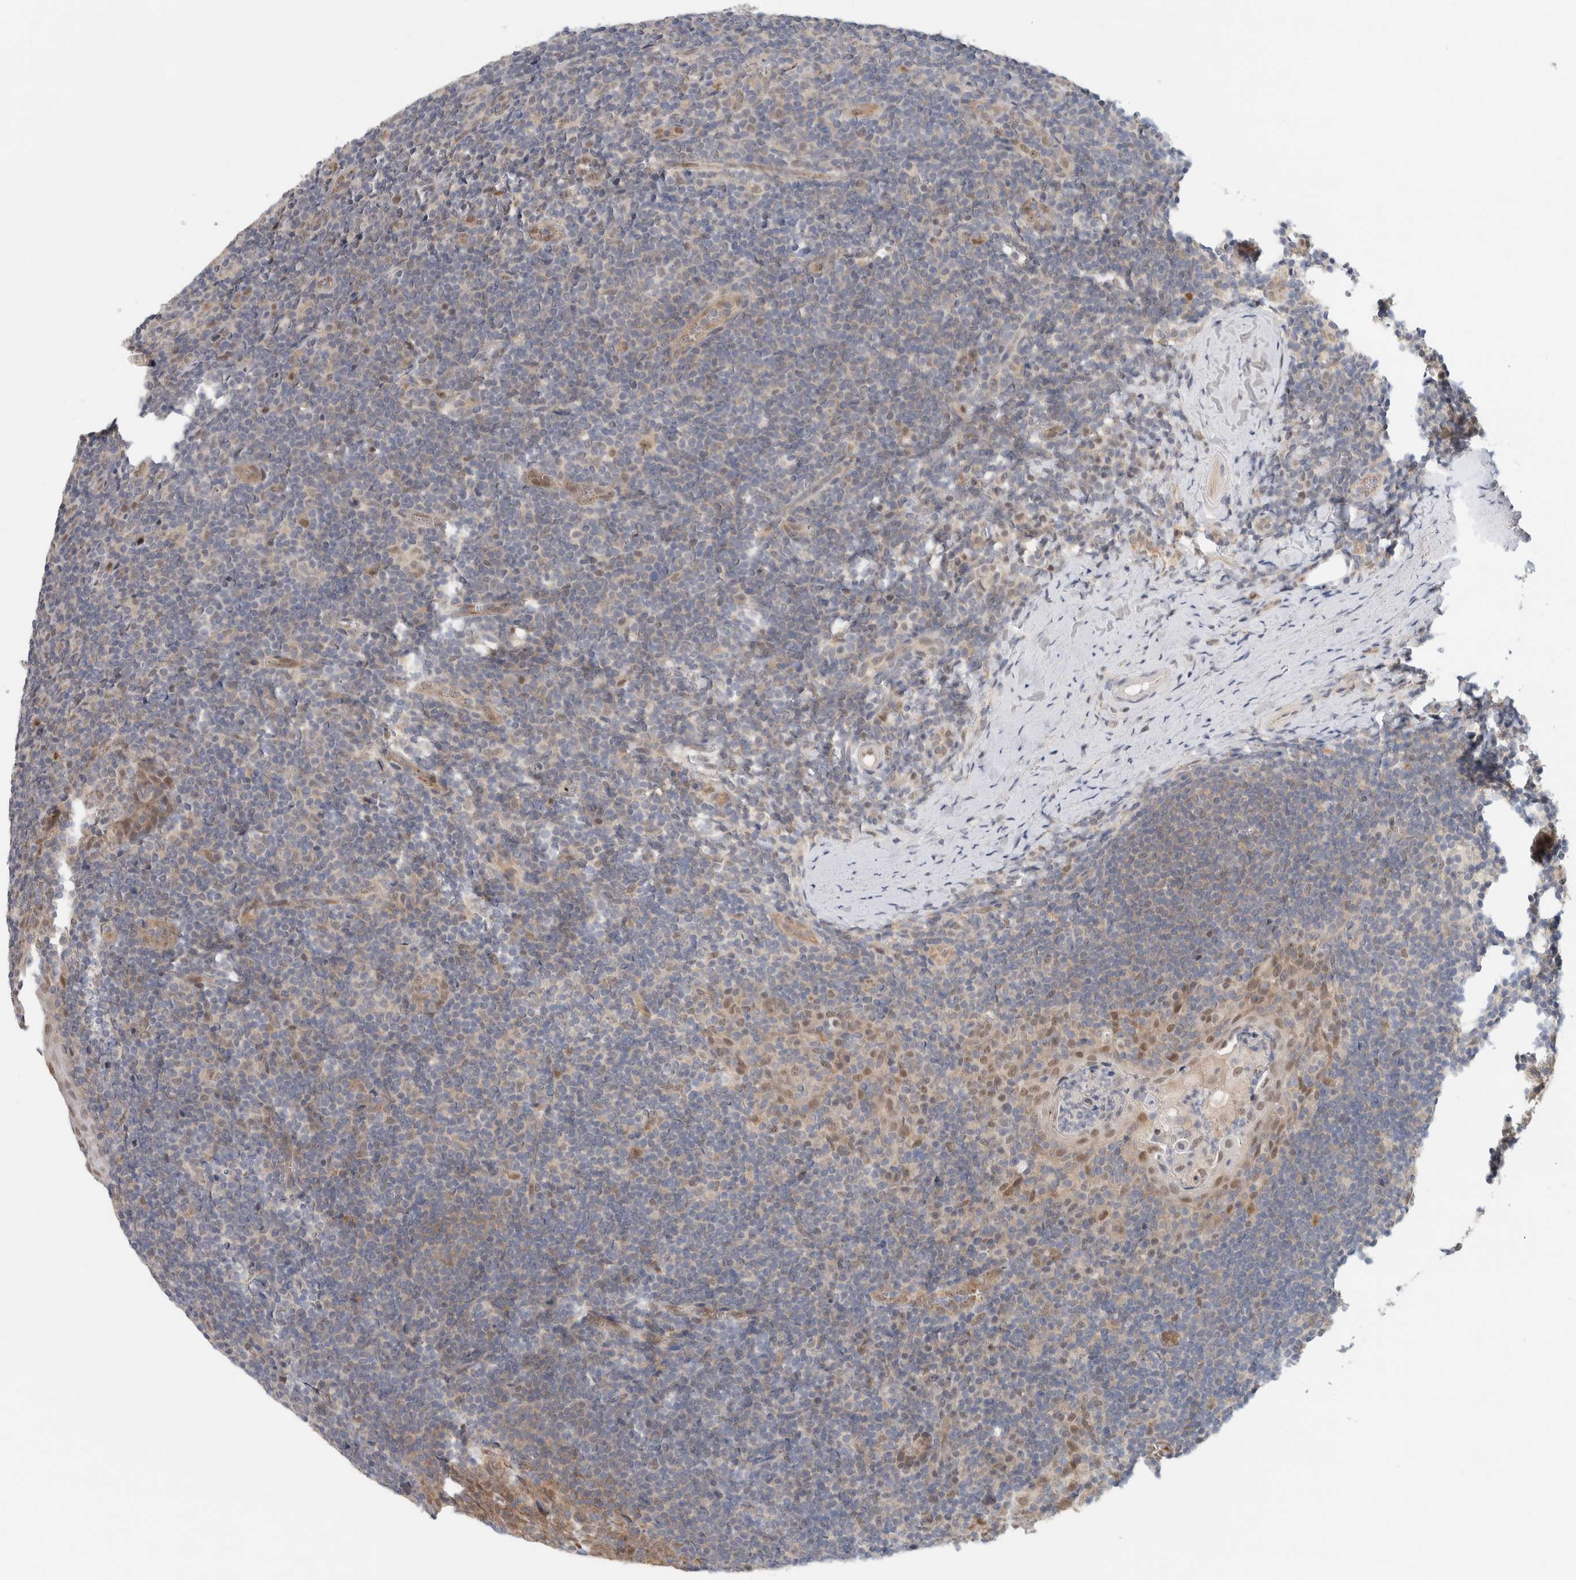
{"staining": {"intensity": "moderate", "quantity": "25%-75%", "location": "nuclear"}, "tissue": "tonsil", "cell_type": "Germinal center cells", "image_type": "normal", "snomed": [{"axis": "morphology", "description": "Normal tissue, NOS"}, {"axis": "topography", "description": "Tonsil"}], "caption": "Immunohistochemical staining of normal tonsil reveals 25%-75% levels of moderate nuclear protein expression in approximately 25%-75% of germinal center cells. Using DAB (brown) and hematoxylin (blue) stains, captured at high magnification using brightfield microscopy.", "gene": "EIF4G3", "patient": {"sex": "male", "age": 37}}